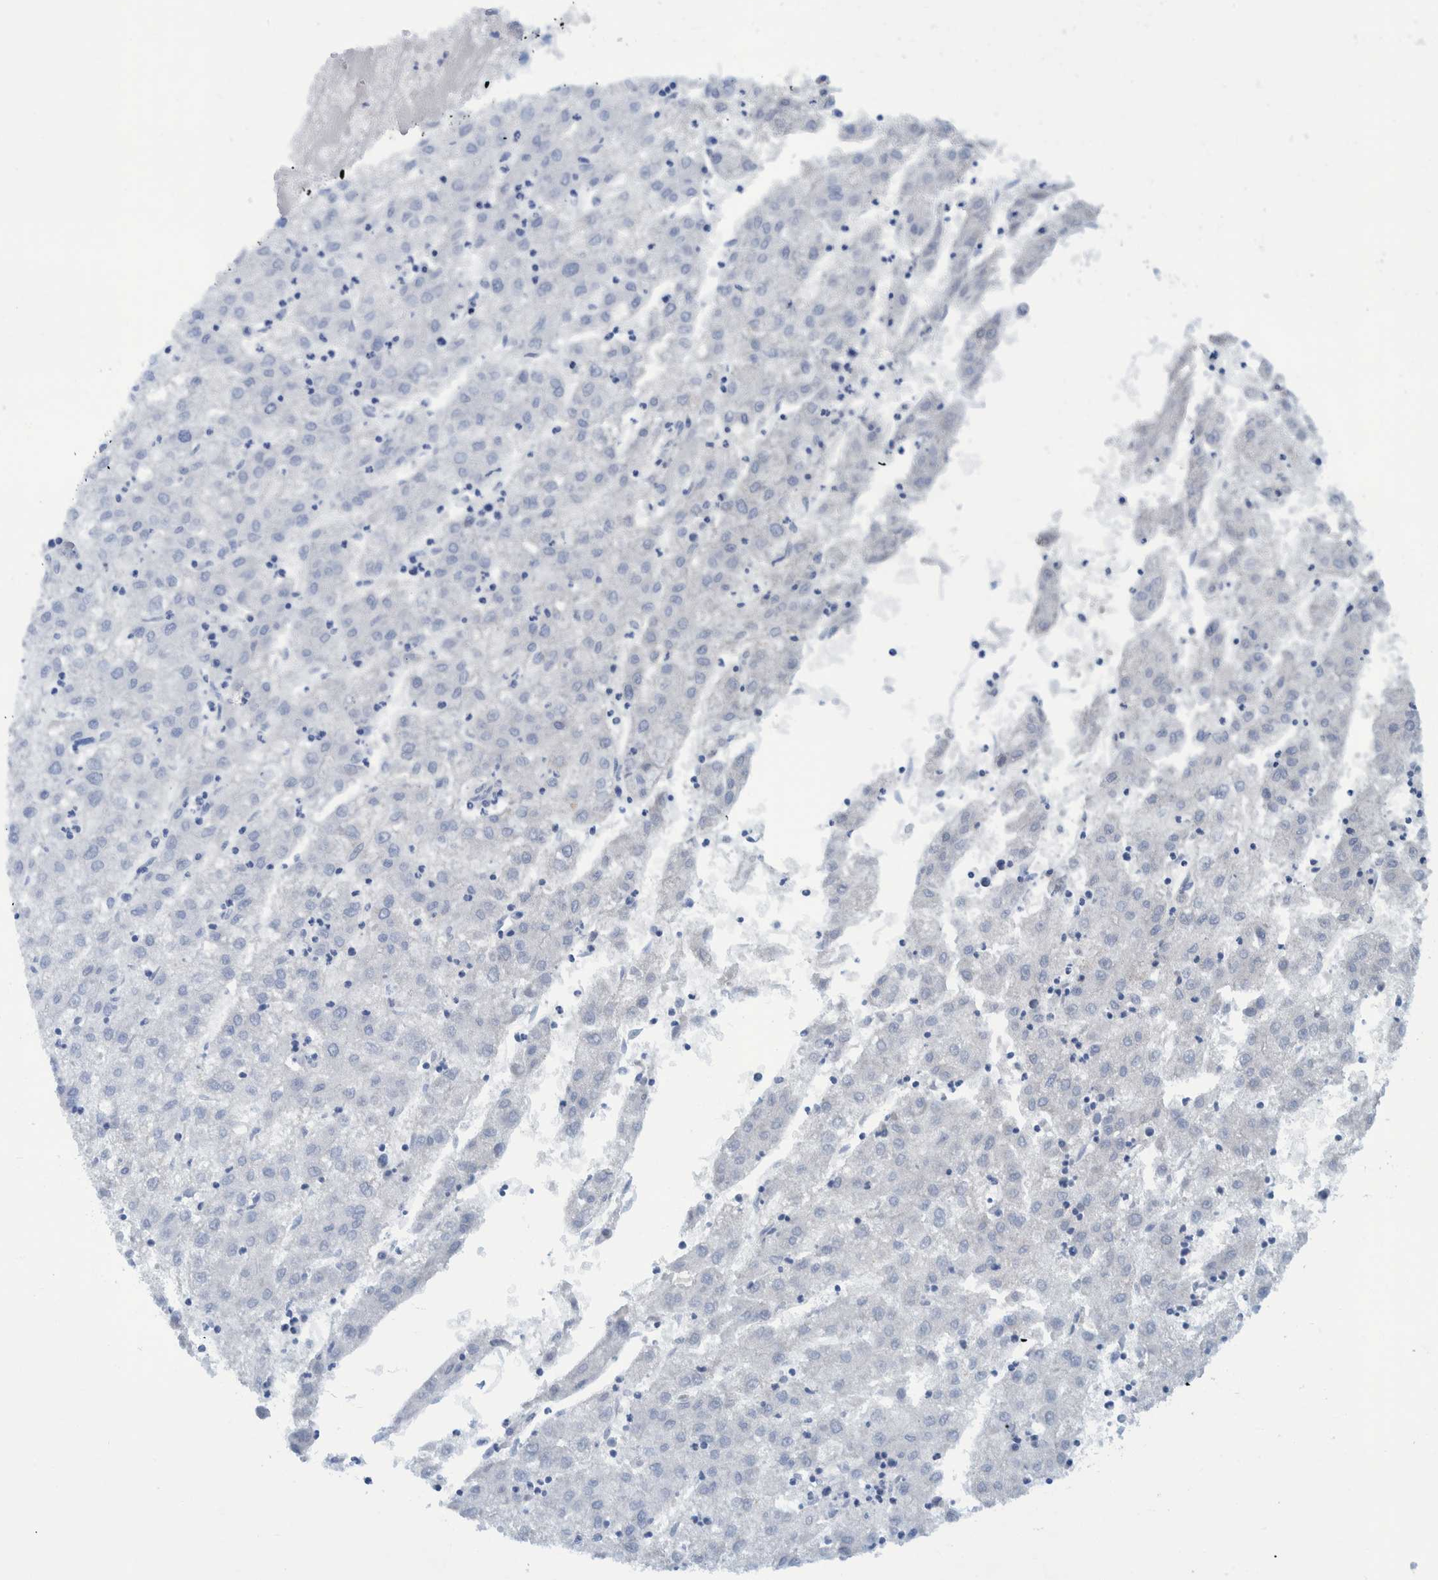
{"staining": {"intensity": "negative", "quantity": "none", "location": "none"}, "tissue": "liver cancer", "cell_type": "Tumor cells", "image_type": "cancer", "snomed": [{"axis": "morphology", "description": "Carcinoma, Hepatocellular, NOS"}, {"axis": "topography", "description": "Liver"}], "caption": "This is an immunohistochemistry (IHC) histopathology image of human hepatocellular carcinoma (liver). There is no expression in tumor cells.", "gene": "BZW2", "patient": {"sex": "male", "age": 72}}